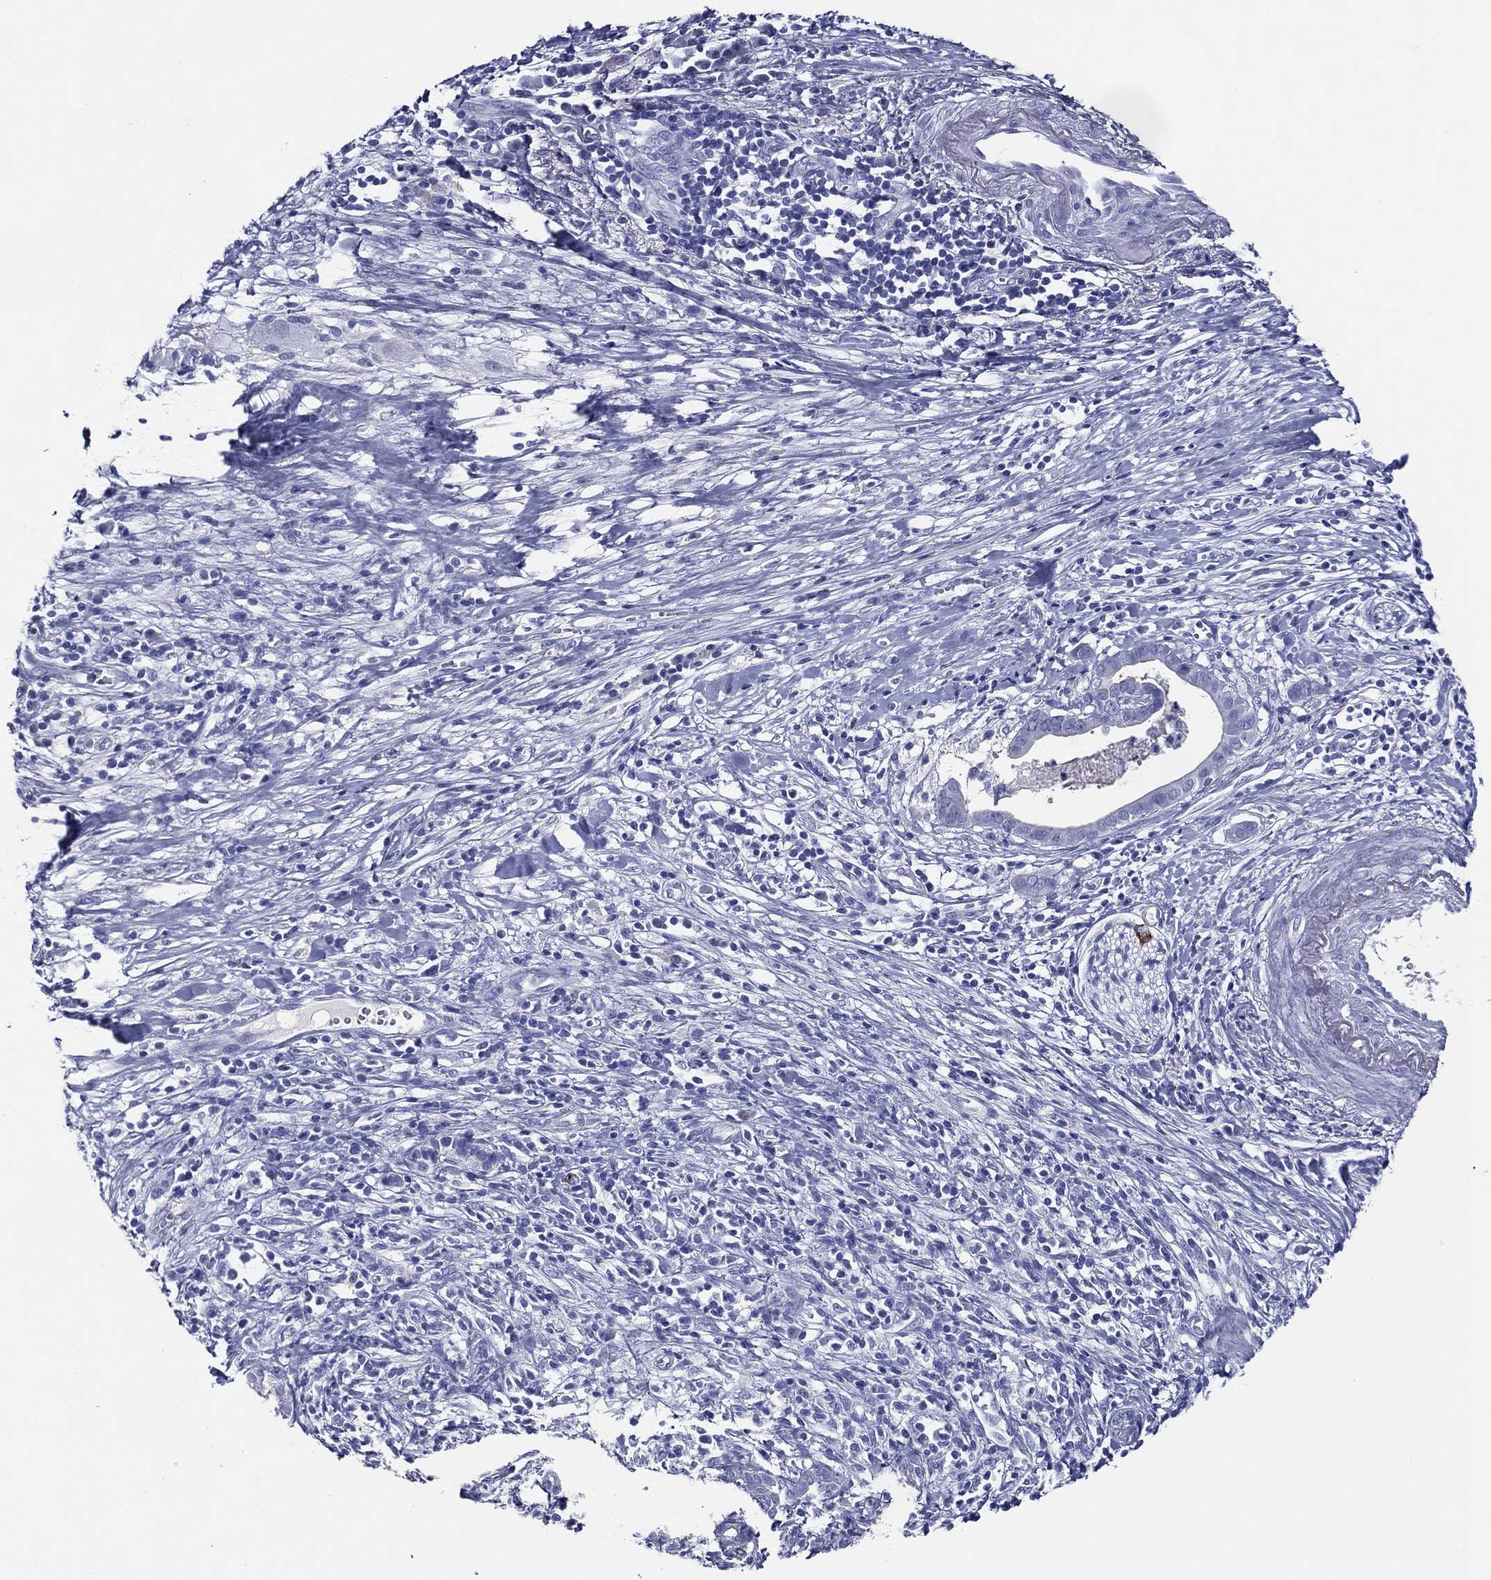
{"staining": {"intensity": "negative", "quantity": "none", "location": "none"}, "tissue": "pancreatic cancer", "cell_type": "Tumor cells", "image_type": "cancer", "snomed": [{"axis": "morphology", "description": "Adenocarcinoma, NOS"}, {"axis": "topography", "description": "Pancreas"}], "caption": "Tumor cells show no significant expression in pancreatic cancer.", "gene": "ACE2", "patient": {"sex": "male", "age": 61}}